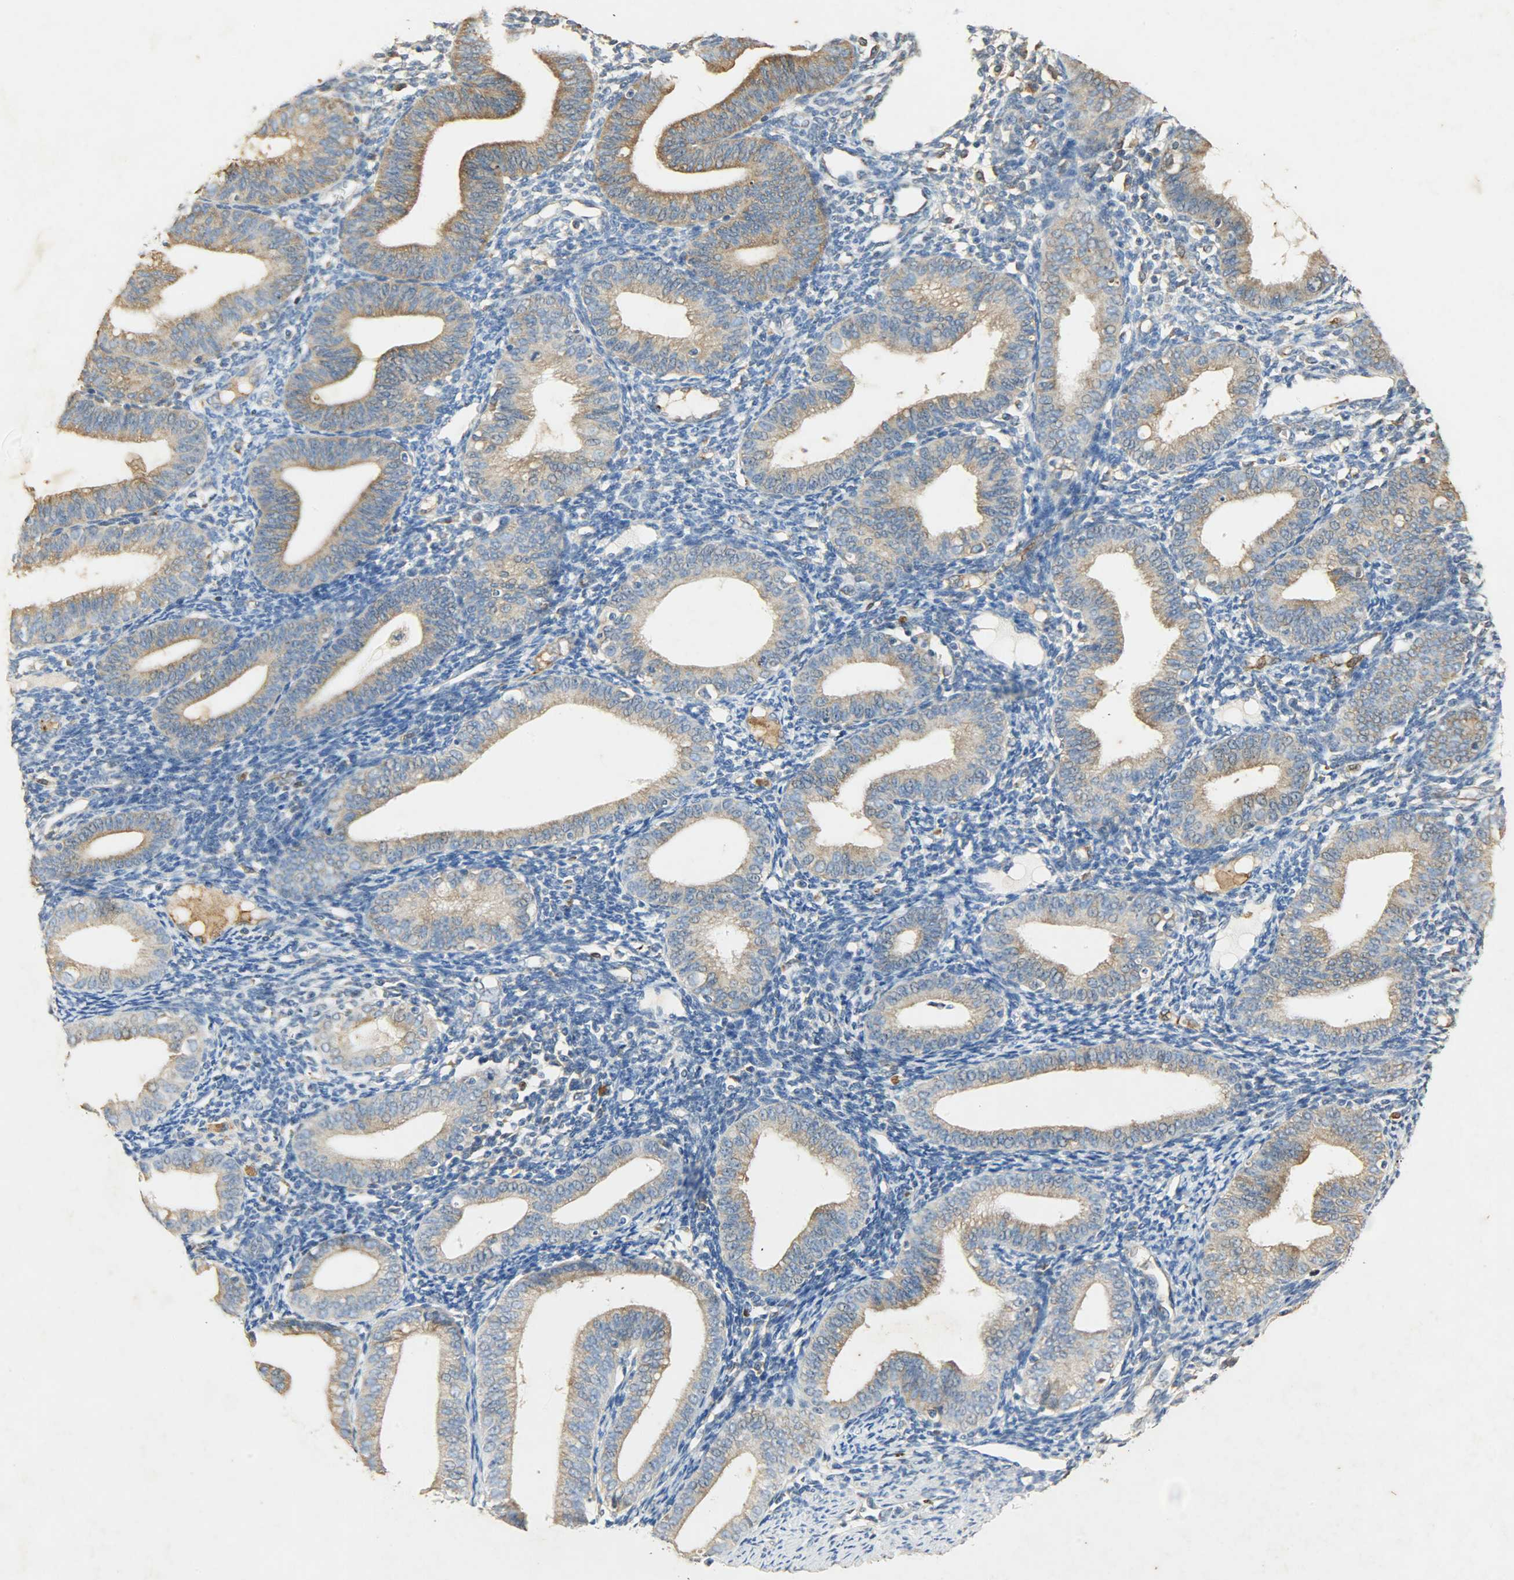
{"staining": {"intensity": "moderate", "quantity": "25%-75%", "location": "cytoplasmic/membranous"}, "tissue": "endometrium", "cell_type": "Cells in endometrial stroma", "image_type": "normal", "snomed": [{"axis": "morphology", "description": "Normal tissue, NOS"}, {"axis": "topography", "description": "Endometrium"}], "caption": "A medium amount of moderate cytoplasmic/membranous positivity is present in about 25%-75% of cells in endometrial stroma in benign endometrium. Nuclei are stained in blue.", "gene": "HSPA5", "patient": {"sex": "female", "age": 61}}